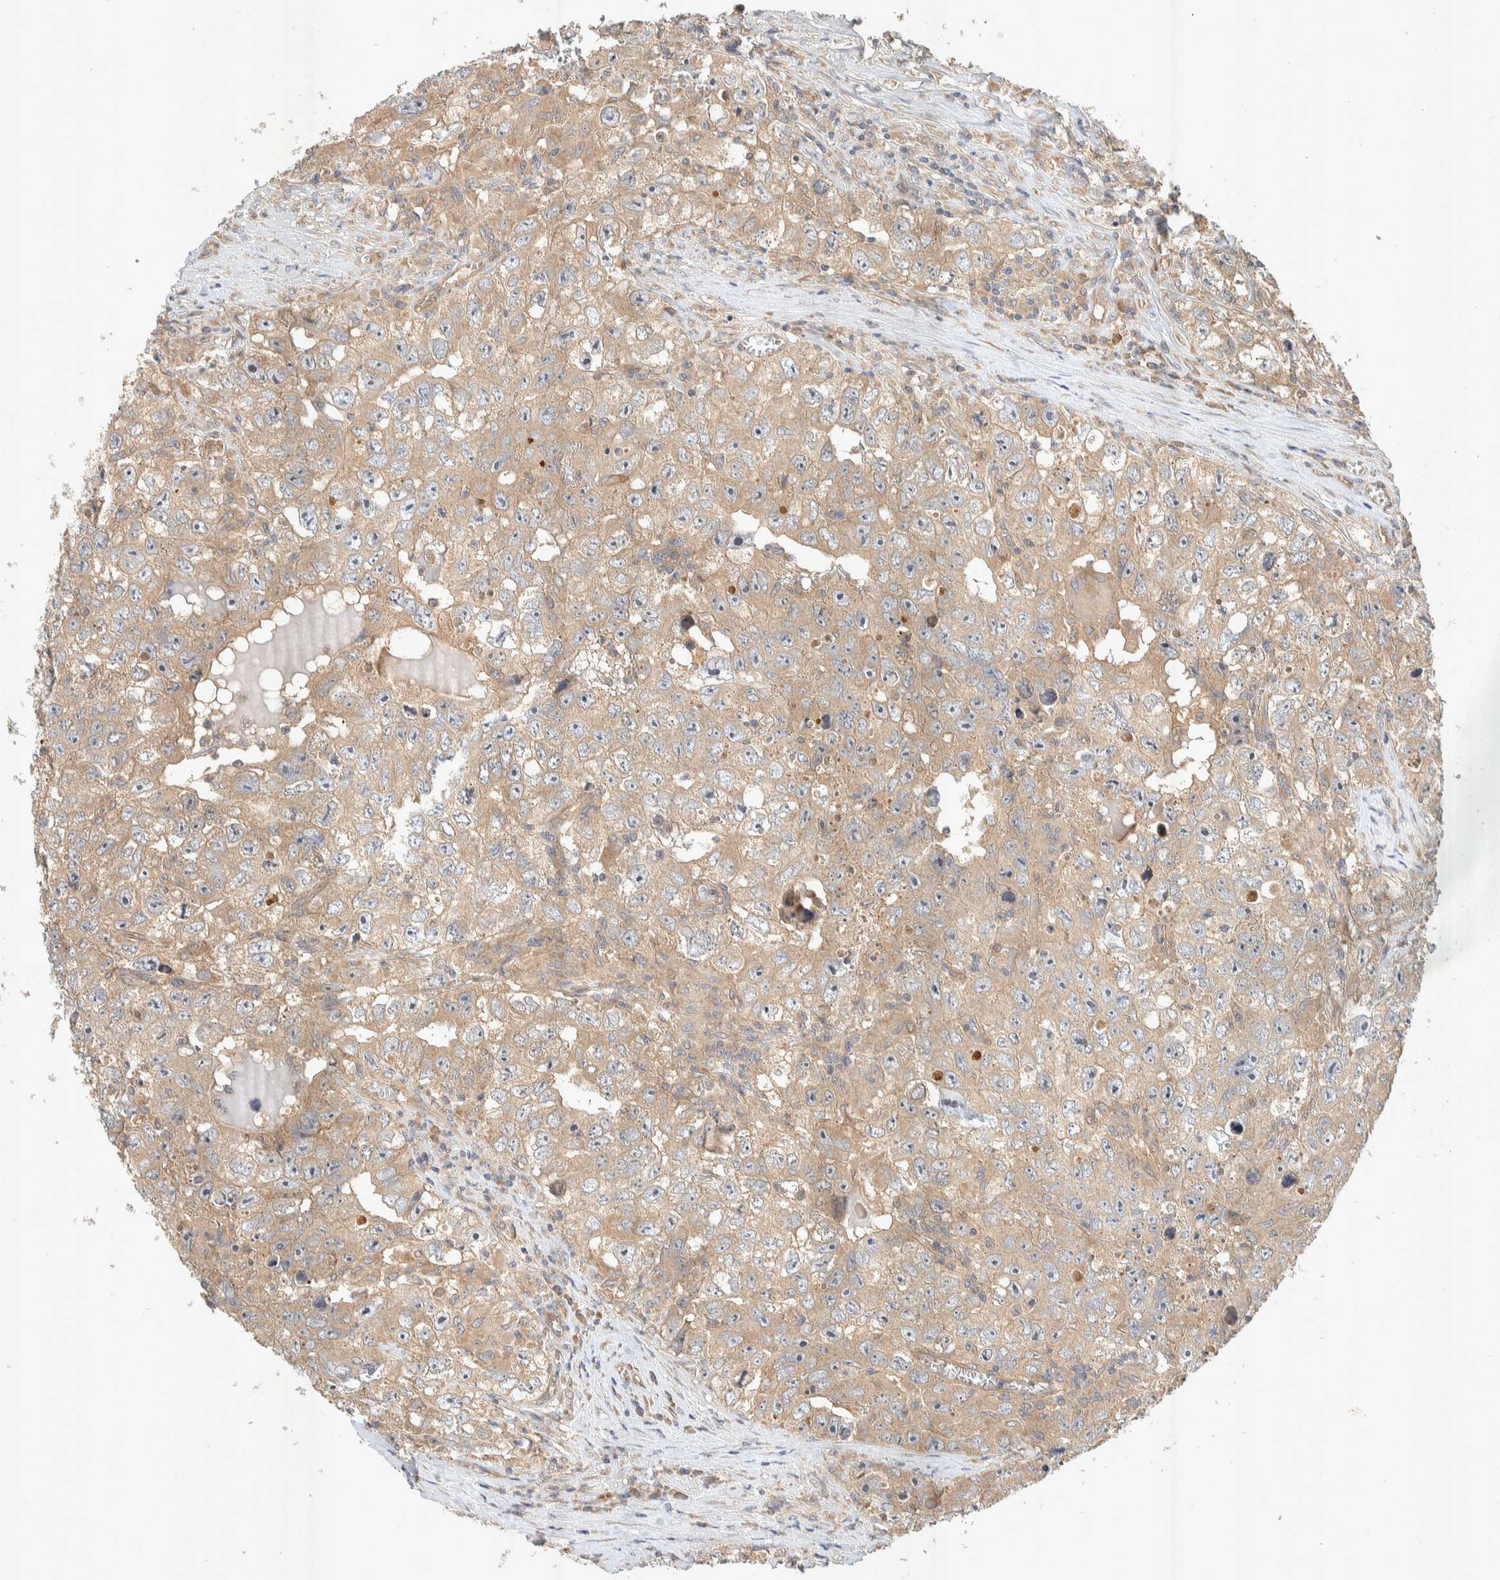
{"staining": {"intensity": "moderate", "quantity": ">75%", "location": "cytoplasmic/membranous"}, "tissue": "testis cancer", "cell_type": "Tumor cells", "image_type": "cancer", "snomed": [{"axis": "morphology", "description": "Seminoma, NOS"}, {"axis": "morphology", "description": "Carcinoma, Embryonal, NOS"}, {"axis": "topography", "description": "Testis"}], "caption": "High-magnification brightfield microscopy of testis cancer (seminoma) stained with DAB (3,3'-diaminobenzidine) (brown) and counterstained with hematoxylin (blue). tumor cells exhibit moderate cytoplasmic/membranous expression is present in about>75% of cells.", "gene": "PXK", "patient": {"sex": "male", "age": 43}}